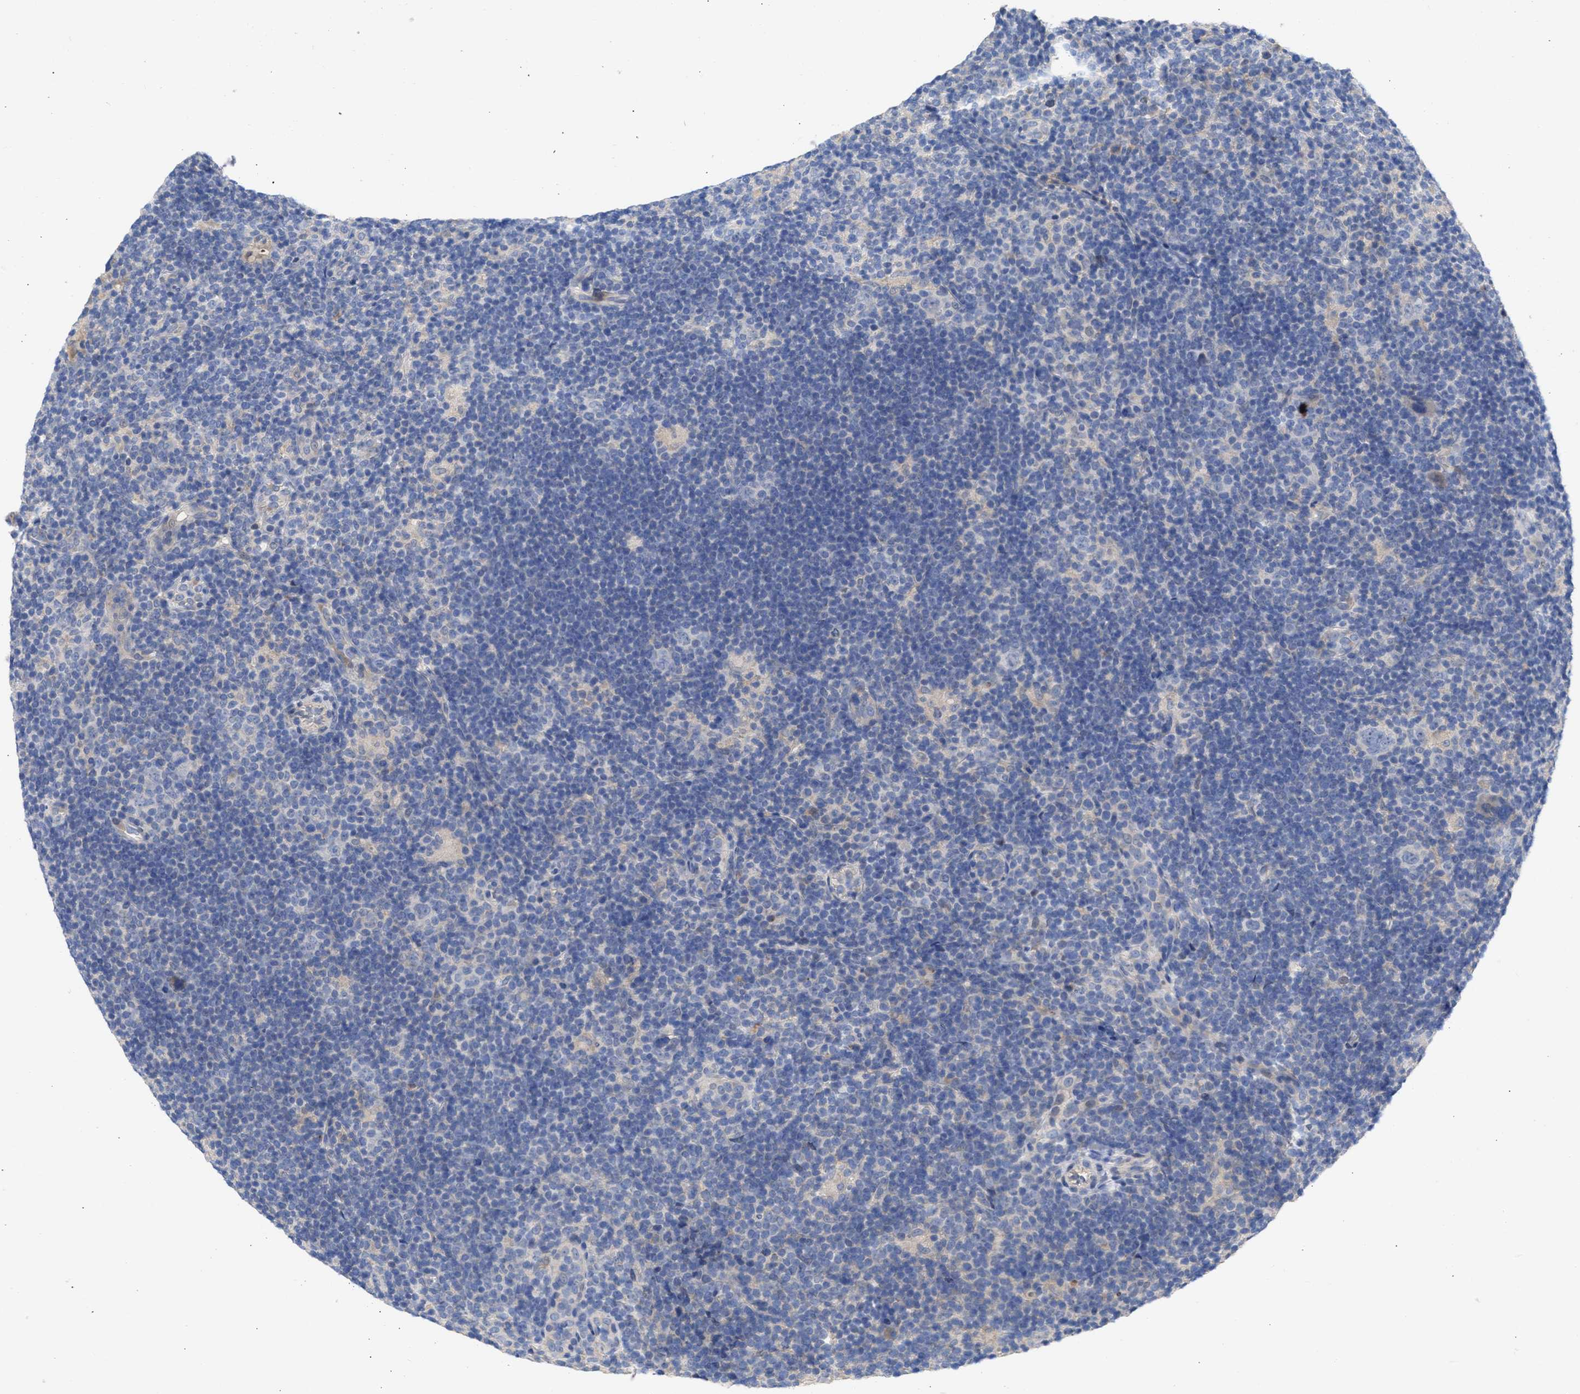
{"staining": {"intensity": "negative", "quantity": "none", "location": "none"}, "tissue": "lymphoma", "cell_type": "Tumor cells", "image_type": "cancer", "snomed": [{"axis": "morphology", "description": "Hodgkin's disease, NOS"}, {"axis": "topography", "description": "Lymph node"}], "caption": "Immunohistochemistry of human Hodgkin's disease reveals no positivity in tumor cells. (IHC, brightfield microscopy, high magnification).", "gene": "ARHGEF4", "patient": {"sex": "female", "age": 57}}